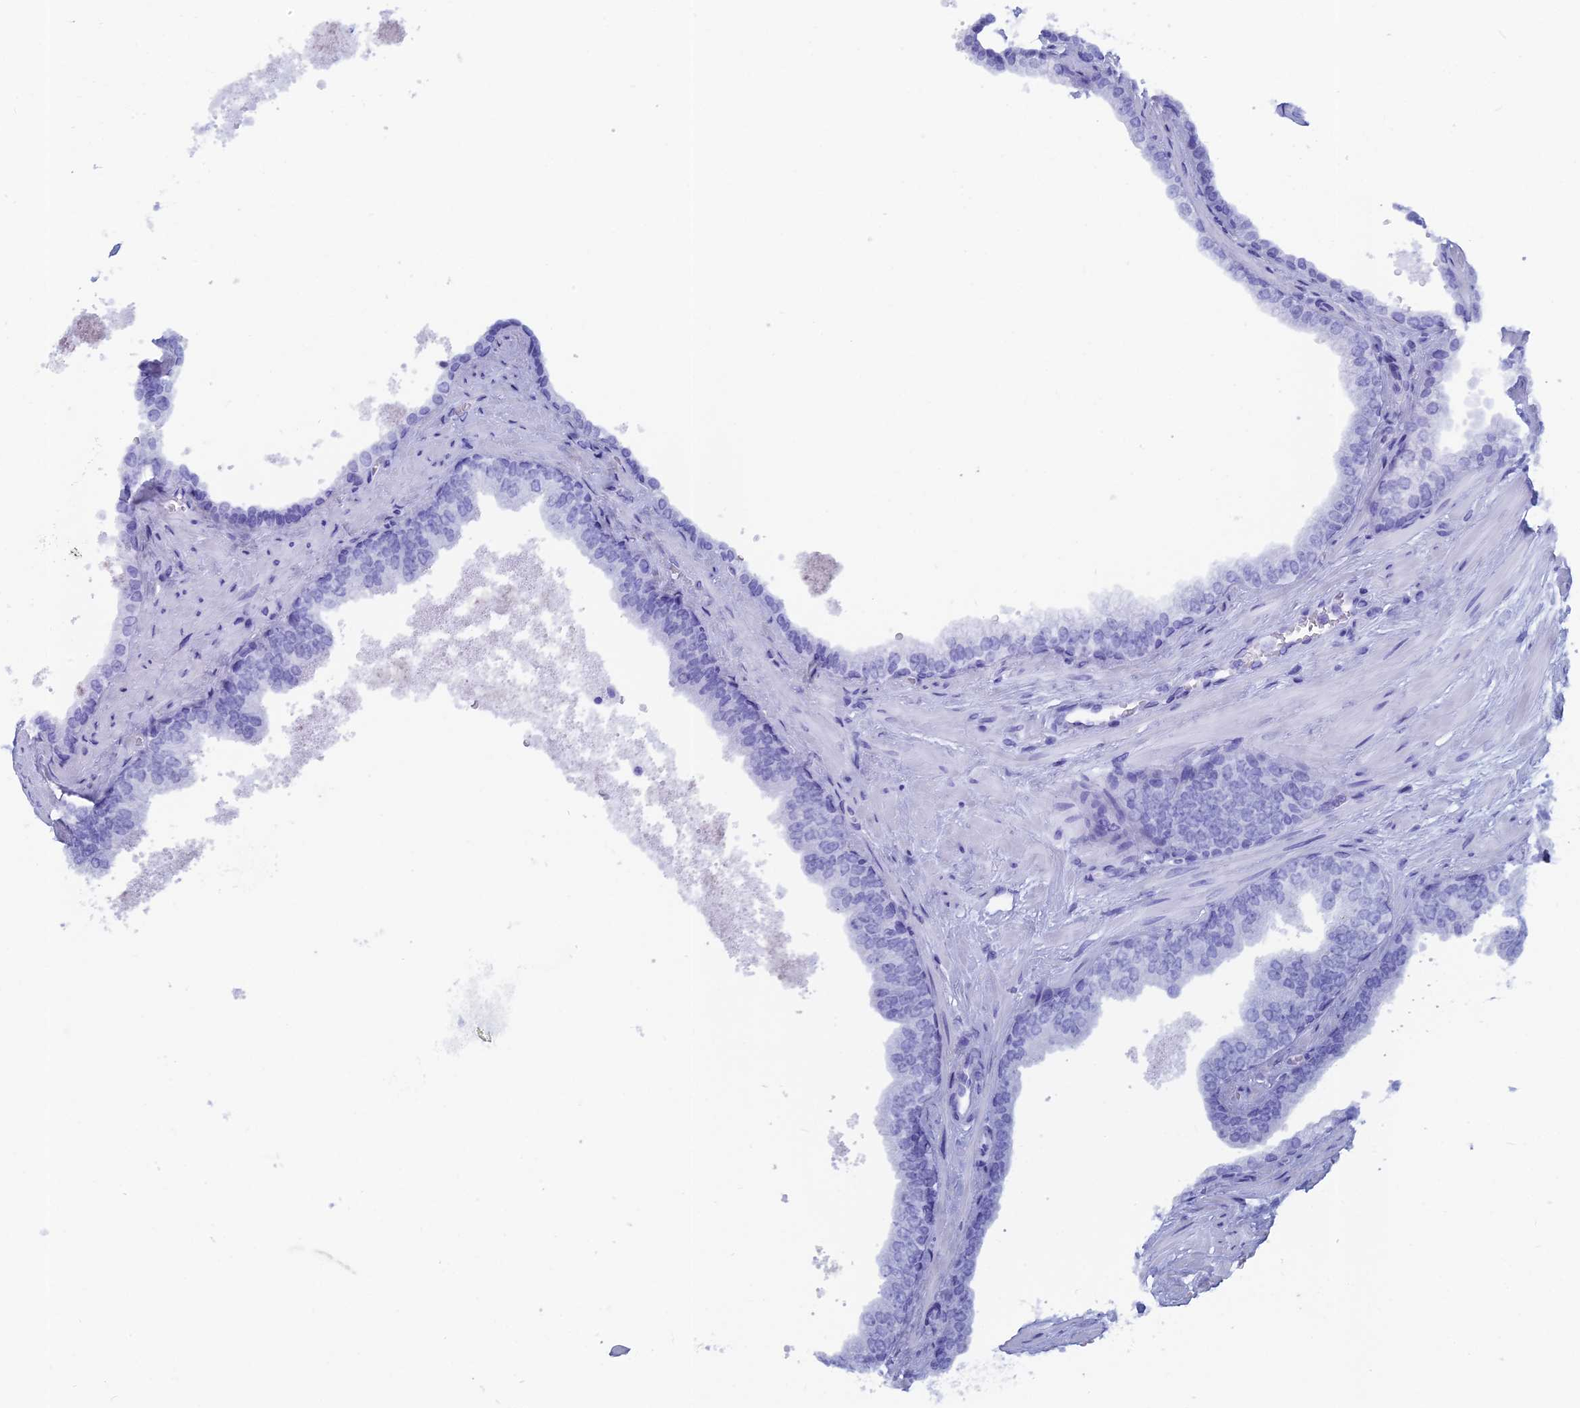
{"staining": {"intensity": "negative", "quantity": "none", "location": "none"}, "tissue": "prostate", "cell_type": "Glandular cells", "image_type": "normal", "snomed": [{"axis": "morphology", "description": "Normal tissue, NOS"}, {"axis": "topography", "description": "Prostate"}], "caption": "A high-resolution photomicrograph shows IHC staining of unremarkable prostate, which shows no significant expression in glandular cells.", "gene": "CAPS", "patient": {"sex": "male", "age": 60}}